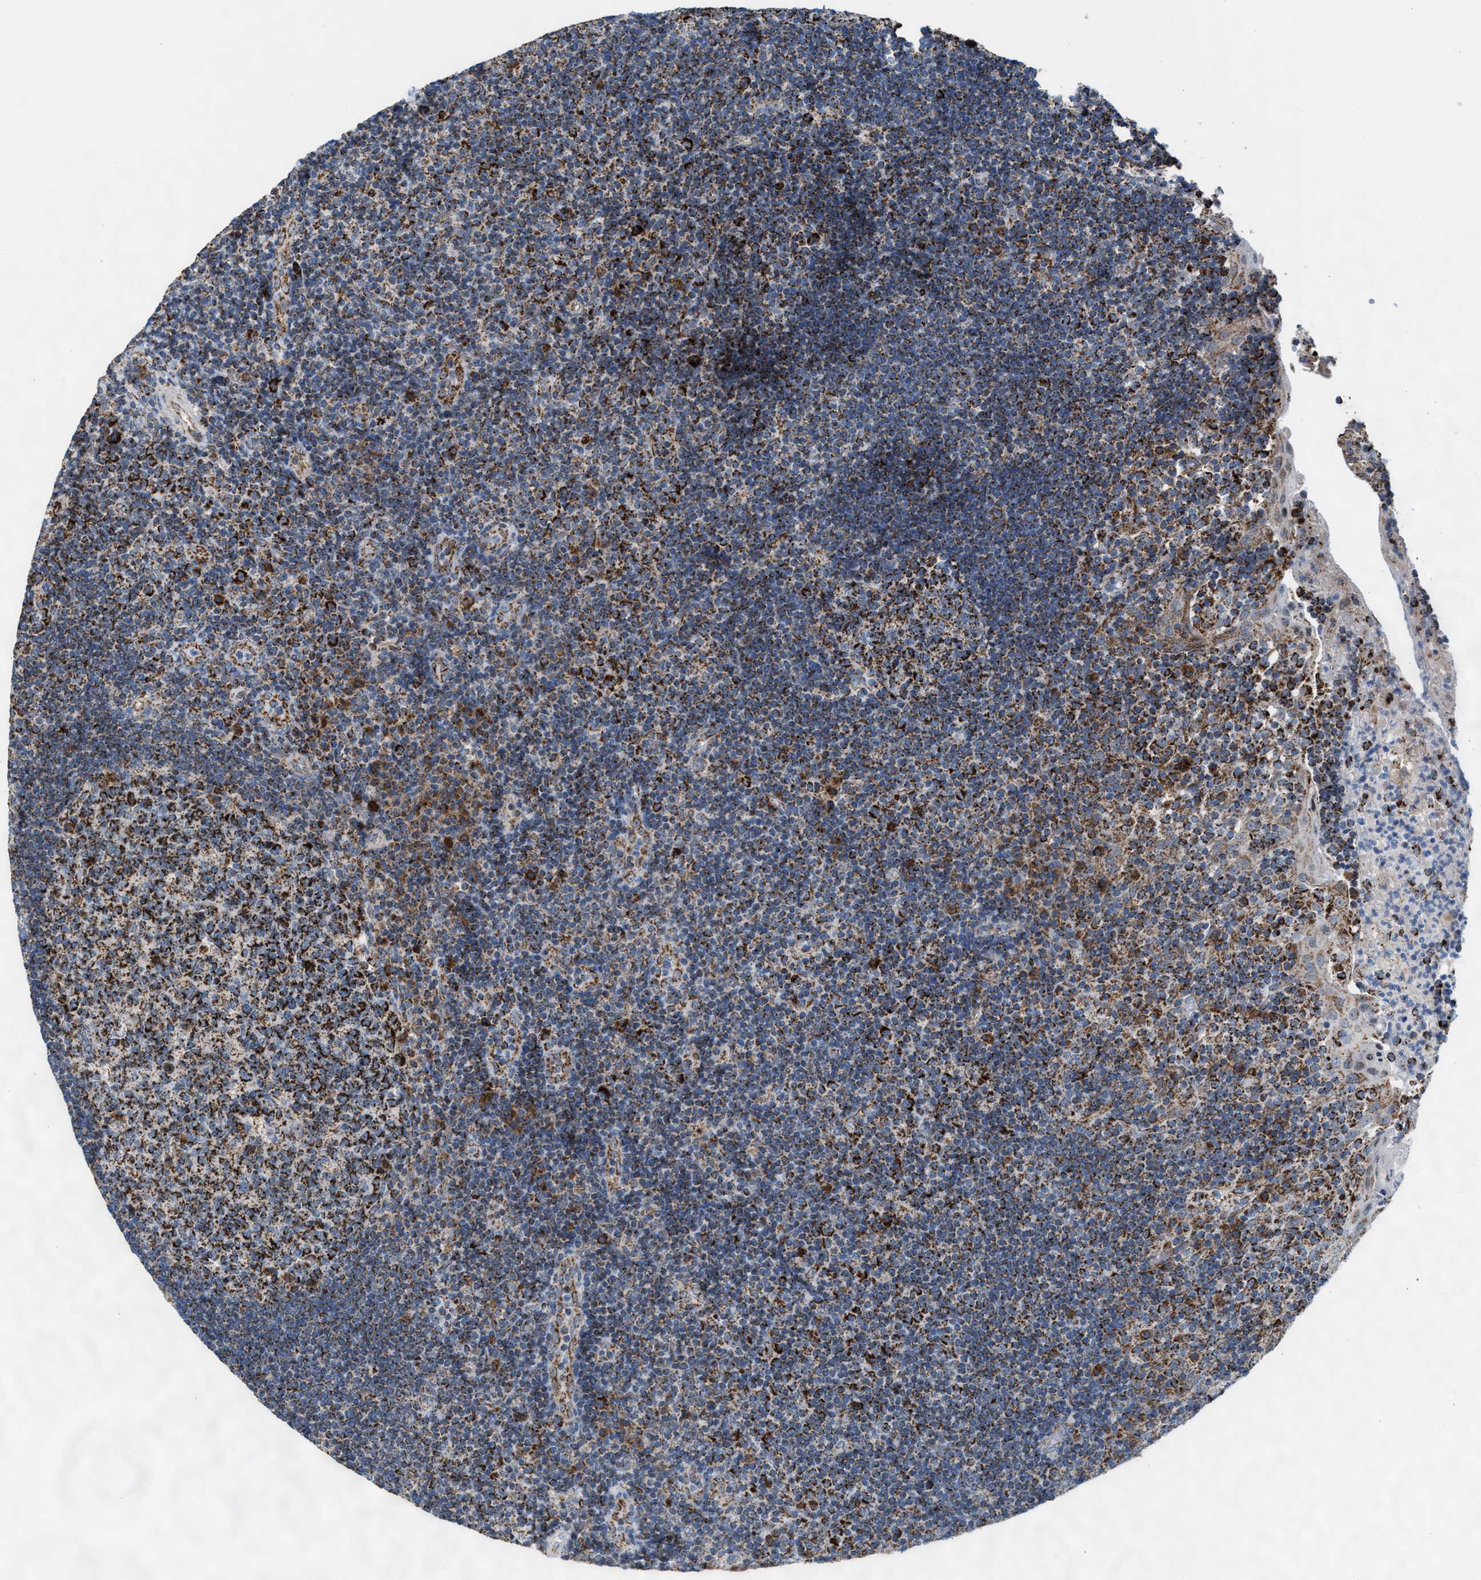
{"staining": {"intensity": "strong", "quantity": ">75%", "location": "cytoplasmic/membranous"}, "tissue": "tonsil", "cell_type": "Germinal center cells", "image_type": "normal", "snomed": [{"axis": "morphology", "description": "Normal tissue, NOS"}, {"axis": "topography", "description": "Tonsil"}], "caption": "This image exhibits IHC staining of unremarkable tonsil, with high strong cytoplasmic/membranous positivity in about >75% of germinal center cells.", "gene": "PMPCA", "patient": {"sex": "female", "age": 40}}